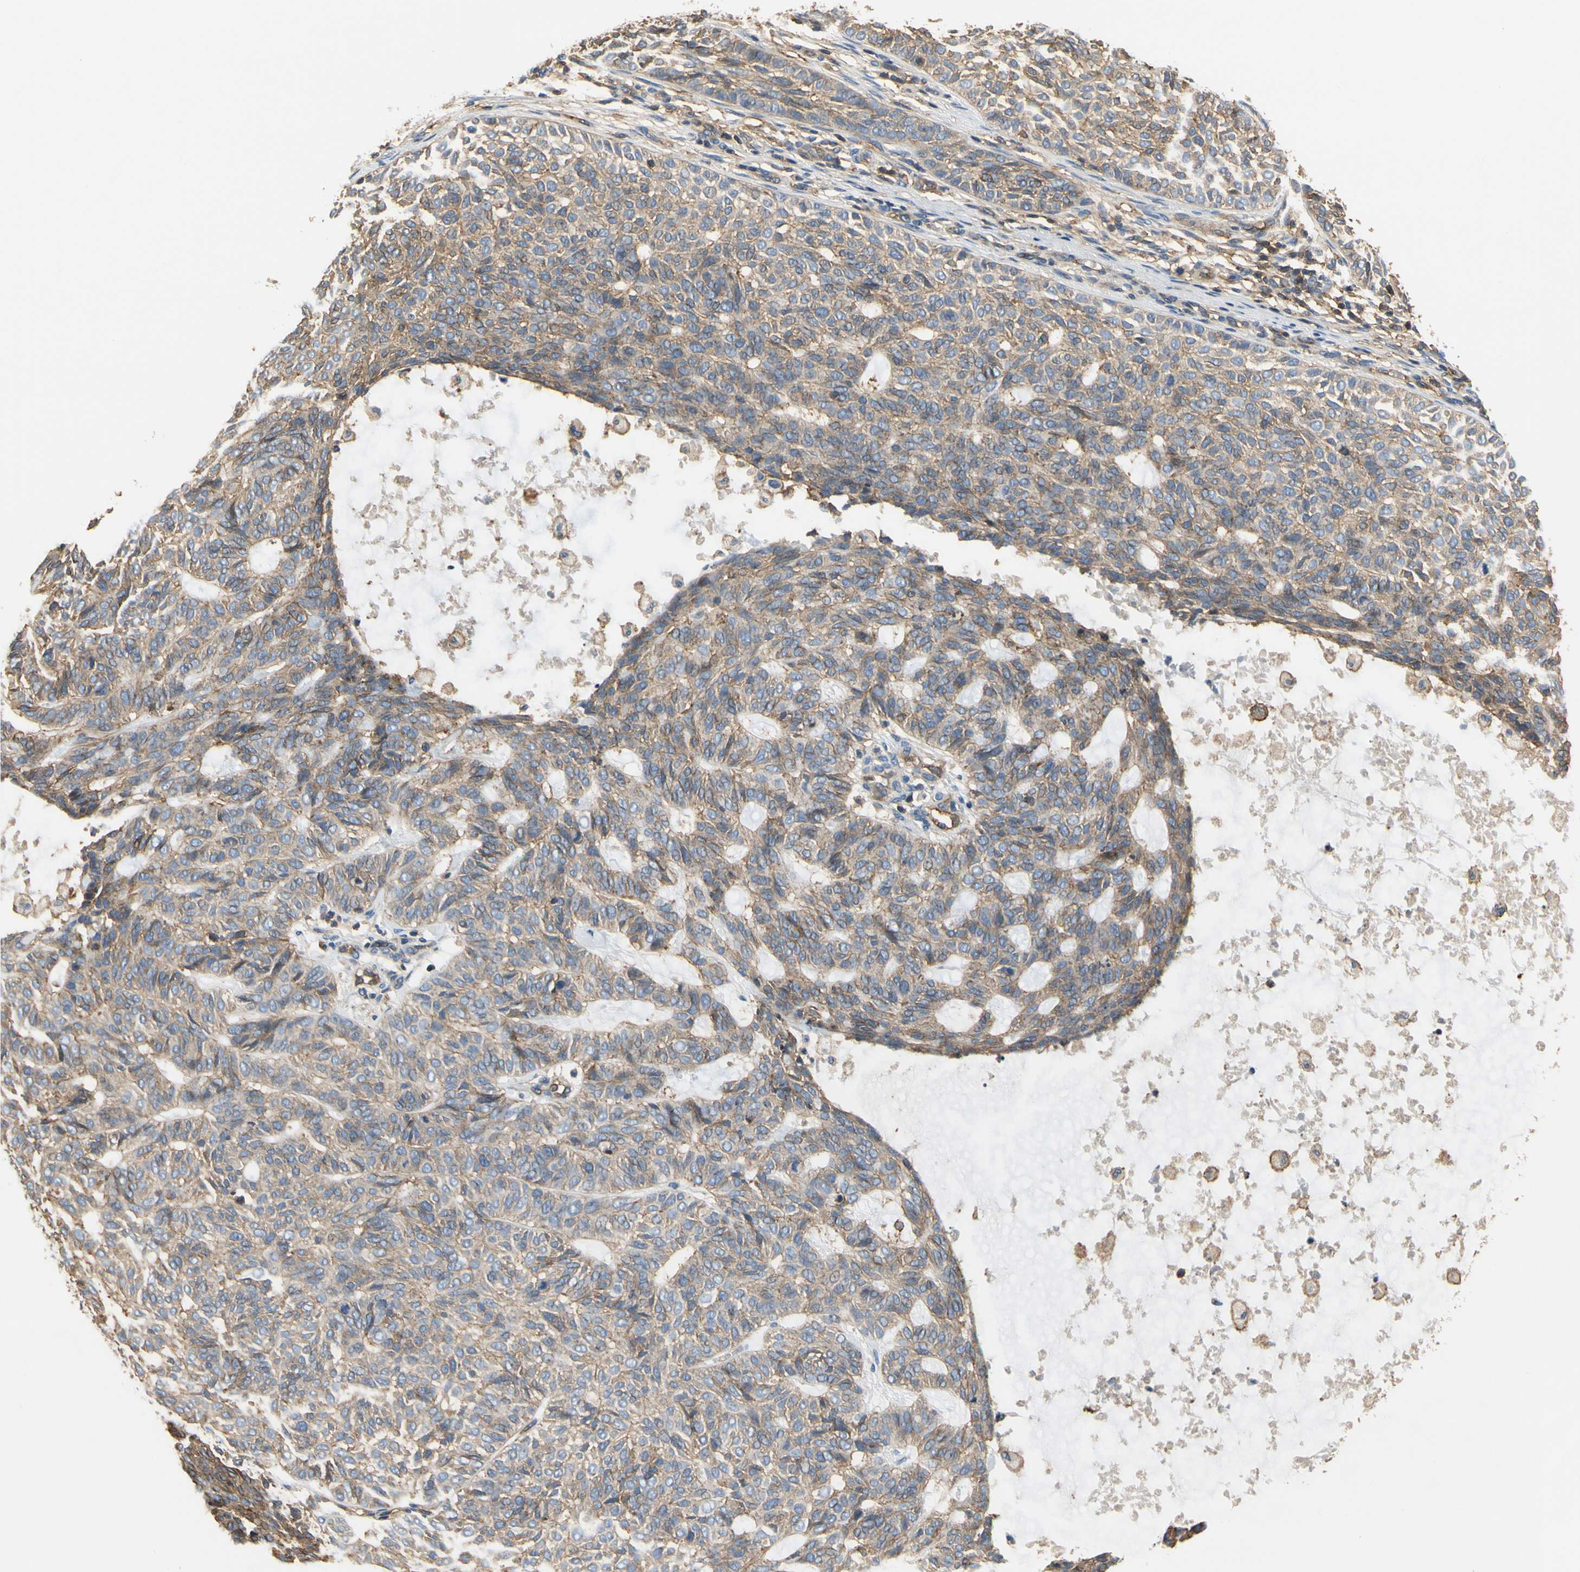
{"staining": {"intensity": "weak", "quantity": ">75%", "location": "cytoplasmic/membranous"}, "tissue": "skin cancer", "cell_type": "Tumor cells", "image_type": "cancer", "snomed": [{"axis": "morphology", "description": "Basal cell carcinoma"}, {"axis": "topography", "description": "Skin"}], "caption": "The photomicrograph exhibits a brown stain indicating the presence of a protein in the cytoplasmic/membranous of tumor cells in skin cancer (basal cell carcinoma).", "gene": "IL1RL1", "patient": {"sex": "male", "age": 87}}